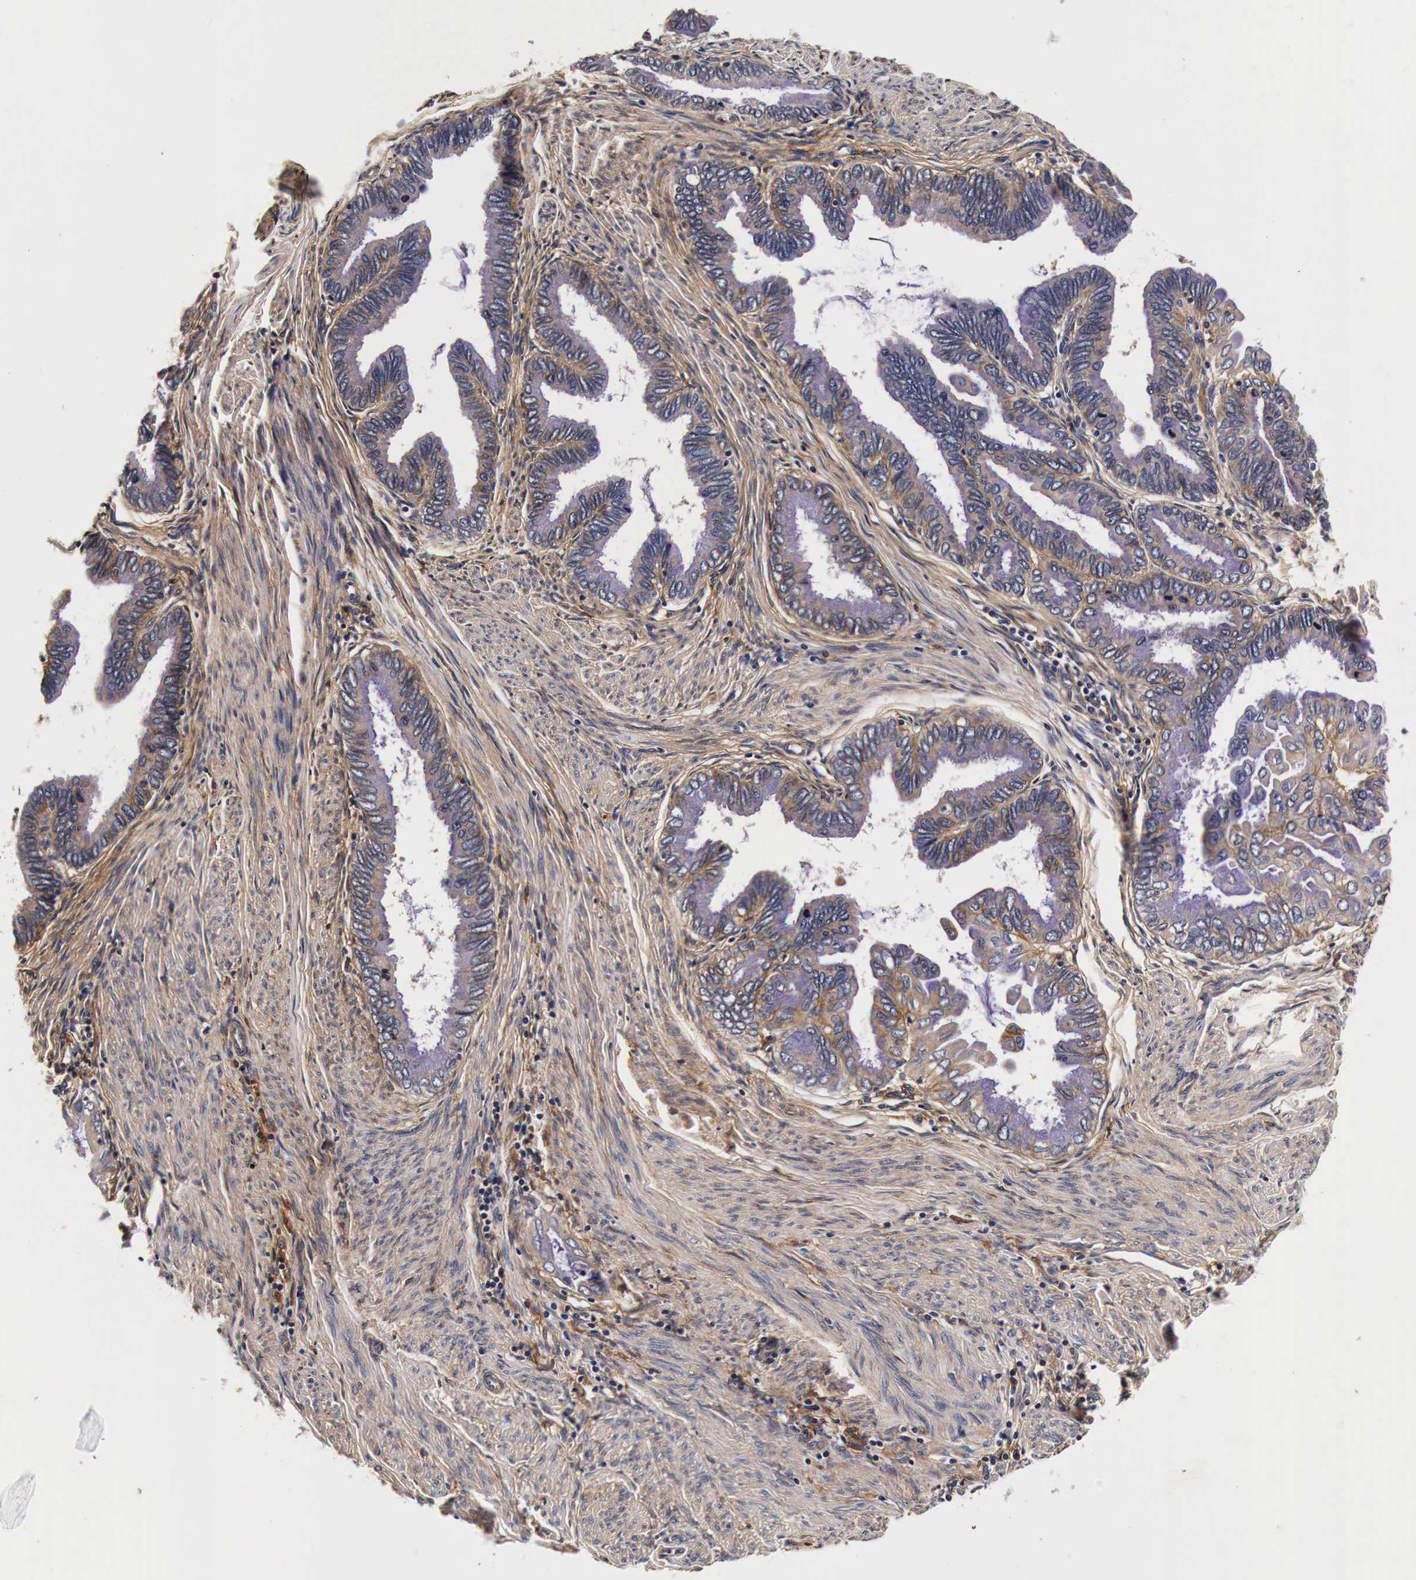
{"staining": {"intensity": "weak", "quantity": ">75%", "location": "cytoplasmic/membranous"}, "tissue": "cervical cancer", "cell_type": "Tumor cells", "image_type": "cancer", "snomed": [{"axis": "morphology", "description": "Adenocarcinoma, NOS"}, {"axis": "topography", "description": "Cervix"}], "caption": "Approximately >75% of tumor cells in cervical adenocarcinoma reveal weak cytoplasmic/membranous protein expression as visualized by brown immunohistochemical staining.", "gene": "RP2", "patient": {"sex": "female", "age": 49}}